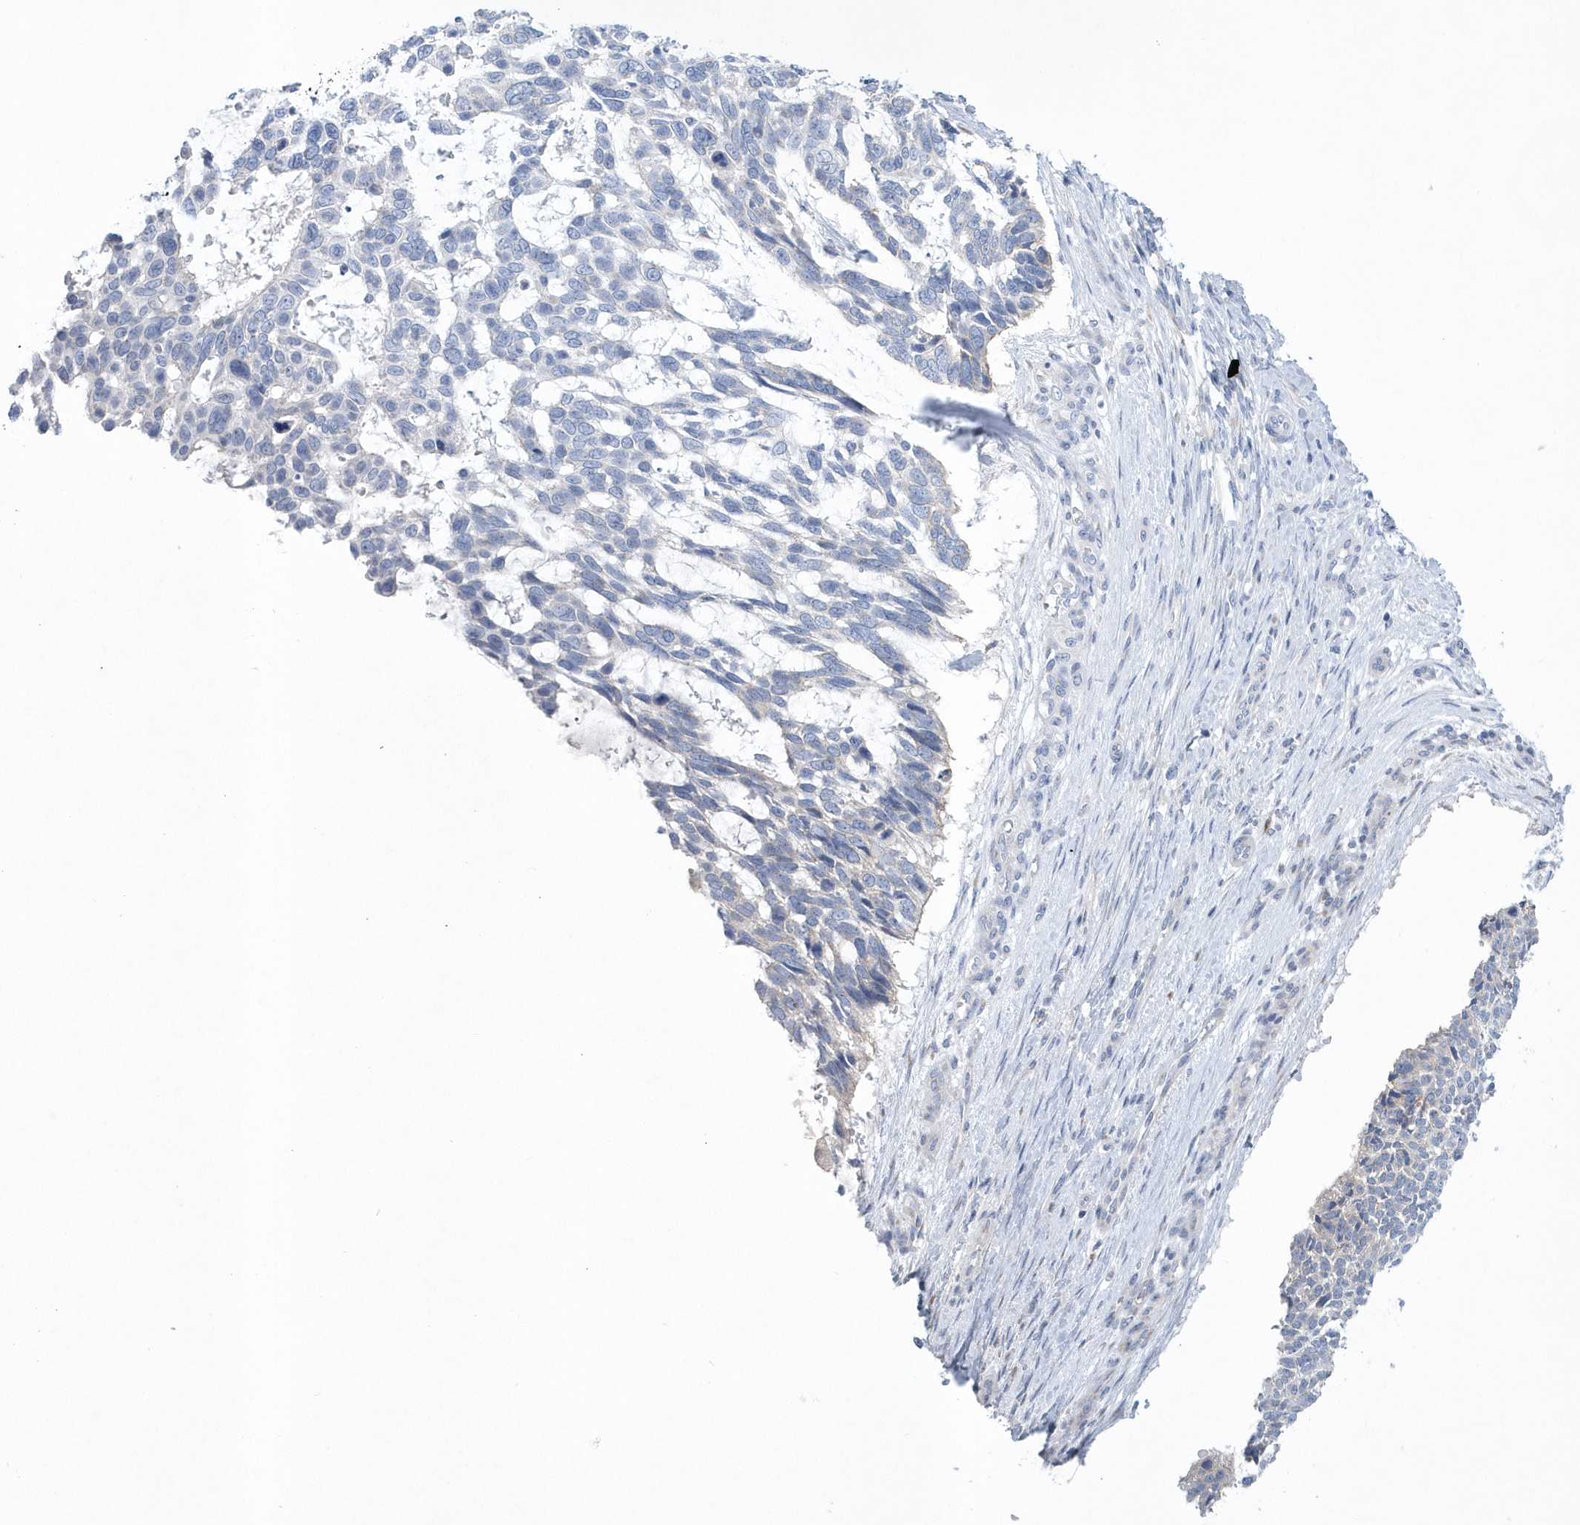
{"staining": {"intensity": "negative", "quantity": "none", "location": "none"}, "tissue": "skin cancer", "cell_type": "Tumor cells", "image_type": "cancer", "snomed": [{"axis": "morphology", "description": "Basal cell carcinoma"}, {"axis": "topography", "description": "Skin"}], "caption": "DAB immunohistochemical staining of skin cancer (basal cell carcinoma) demonstrates no significant expression in tumor cells.", "gene": "SPATA18", "patient": {"sex": "male", "age": 88}}